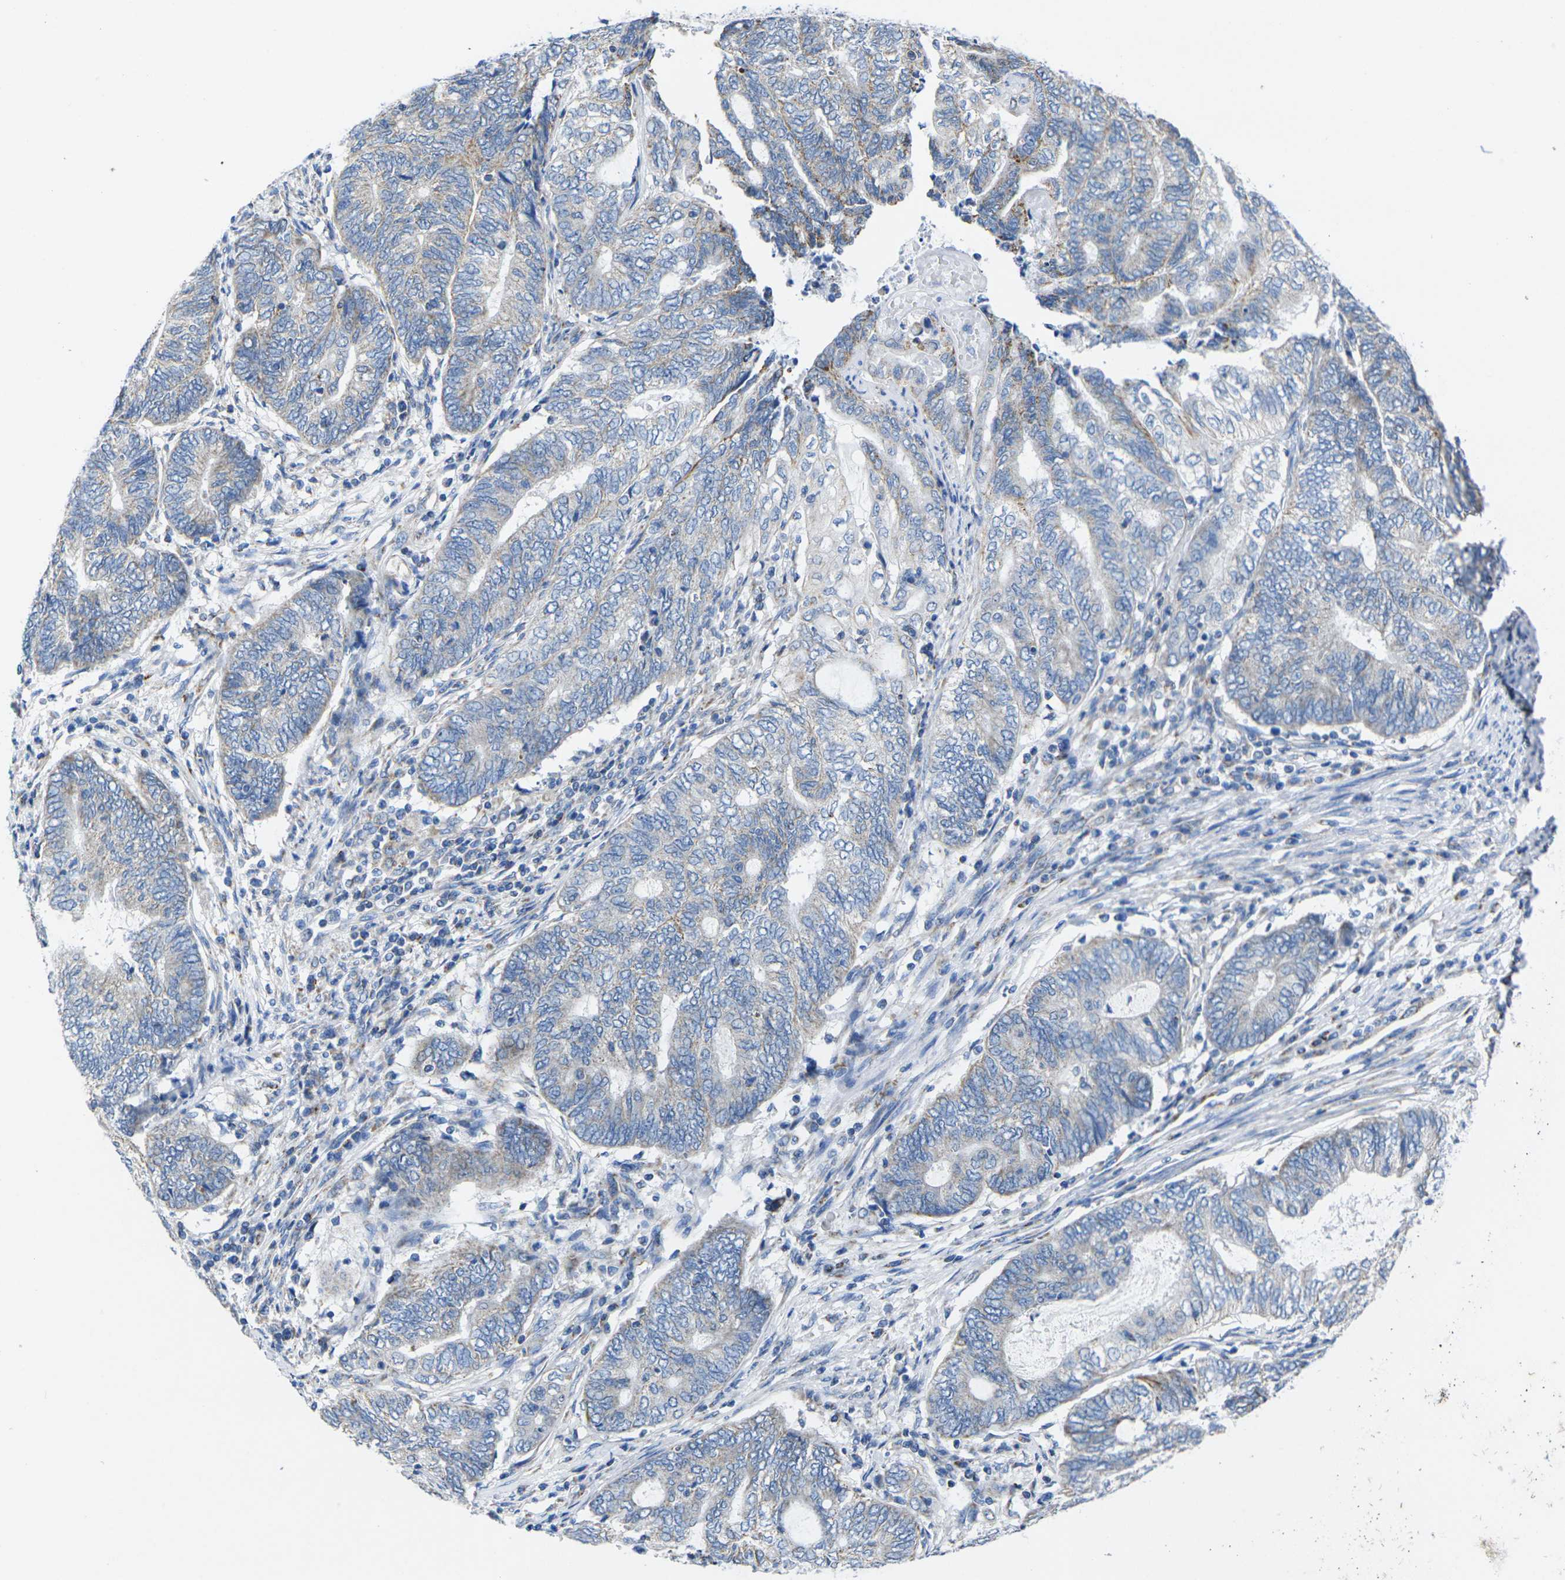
{"staining": {"intensity": "moderate", "quantity": "<25%", "location": "cytoplasmic/membranous"}, "tissue": "endometrial cancer", "cell_type": "Tumor cells", "image_type": "cancer", "snomed": [{"axis": "morphology", "description": "Adenocarcinoma, NOS"}, {"axis": "topography", "description": "Uterus"}, {"axis": "topography", "description": "Endometrium"}], "caption": "Endometrial cancer (adenocarcinoma) stained for a protein shows moderate cytoplasmic/membranous positivity in tumor cells.", "gene": "TMEM204", "patient": {"sex": "female", "age": 70}}